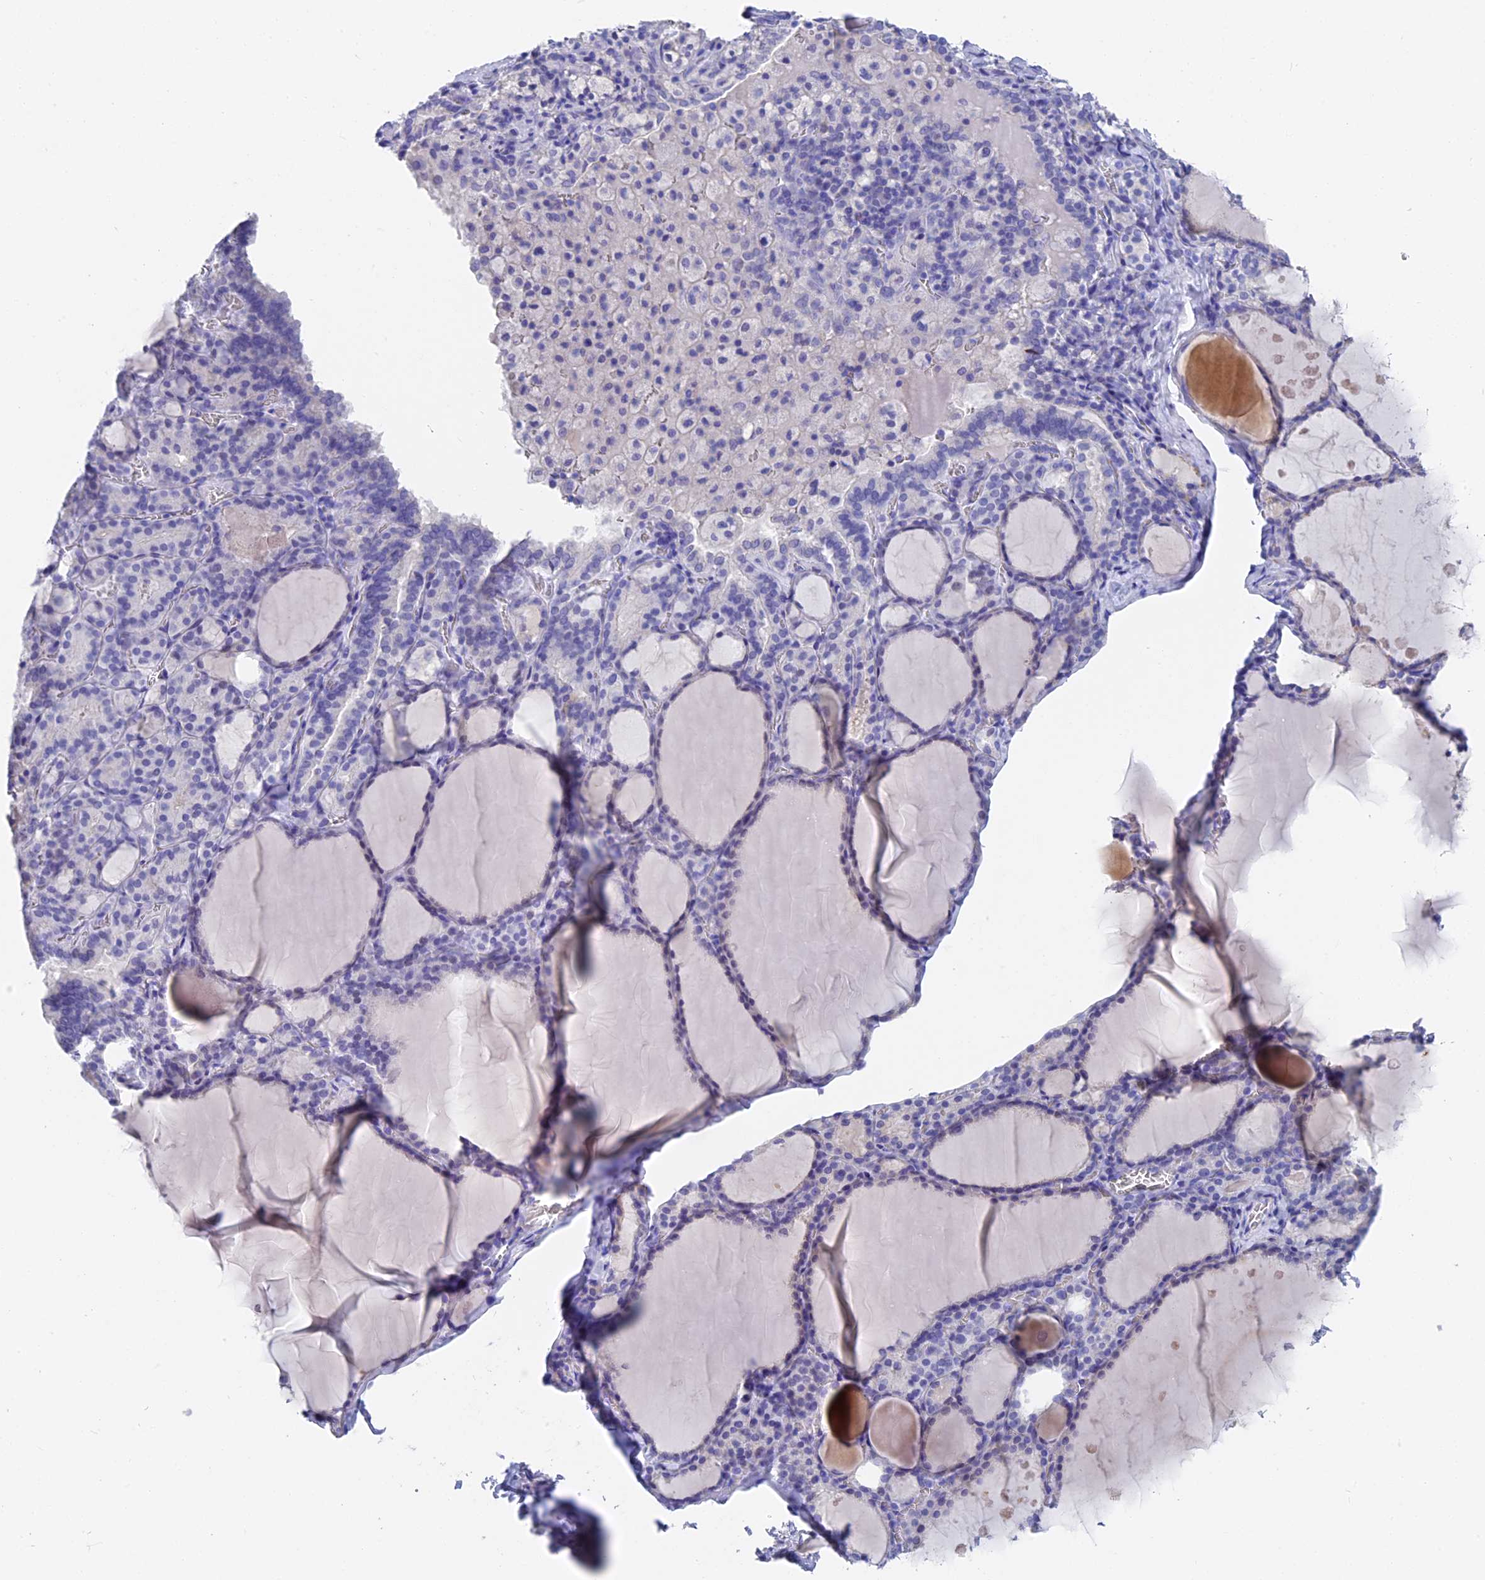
{"staining": {"intensity": "strong", "quantity": "<25%", "location": "nuclear"}, "tissue": "thyroid gland", "cell_type": "Glandular cells", "image_type": "normal", "snomed": [{"axis": "morphology", "description": "Normal tissue, NOS"}, {"axis": "topography", "description": "Thyroid gland"}], "caption": "A medium amount of strong nuclear expression is seen in approximately <25% of glandular cells in benign thyroid gland.", "gene": "VPS33B", "patient": {"sex": "male", "age": 56}}